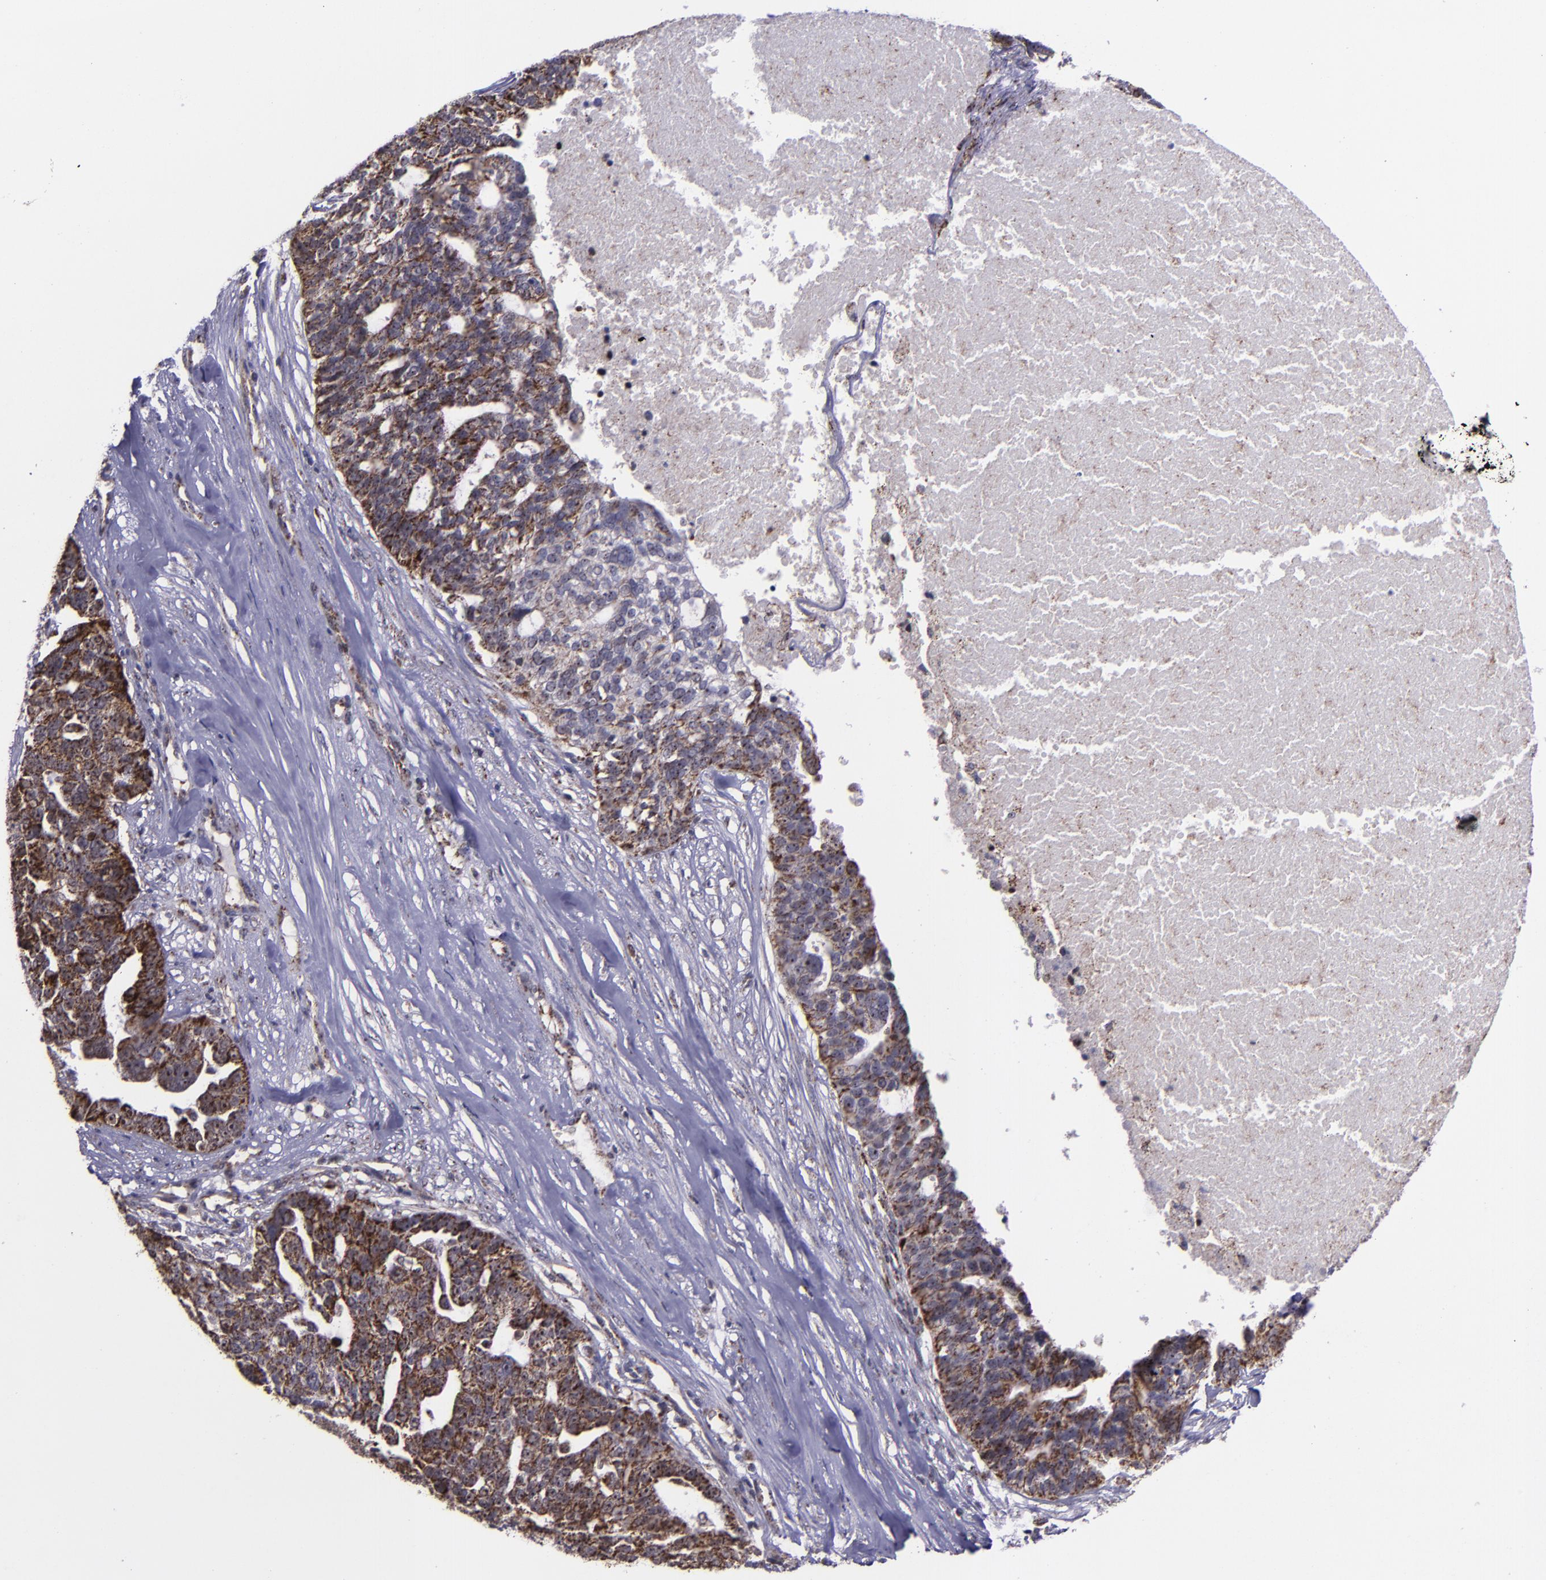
{"staining": {"intensity": "moderate", "quantity": ">75%", "location": "cytoplasmic/membranous,nuclear"}, "tissue": "ovarian cancer", "cell_type": "Tumor cells", "image_type": "cancer", "snomed": [{"axis": "morphology", "description": "Cystadenocarcinoma, serous, NOS"}, {"axis": "topography", "description": "Ovary"}], "caption": "Immunohistochemistry micrograph of neoplastic tissue: ovarian cancer (serous cystadenocarcinoma) stained using immunohistochemistry reveals medium levels of moderate protein expression localized specifically in the cytoplasmic/membranous and nuclear of tumor cells, appearing as a cytoplasmic/membranous and nuclear brown color.", "gene": "LONP1", "patient": {"sex": "female", "age": 59}}